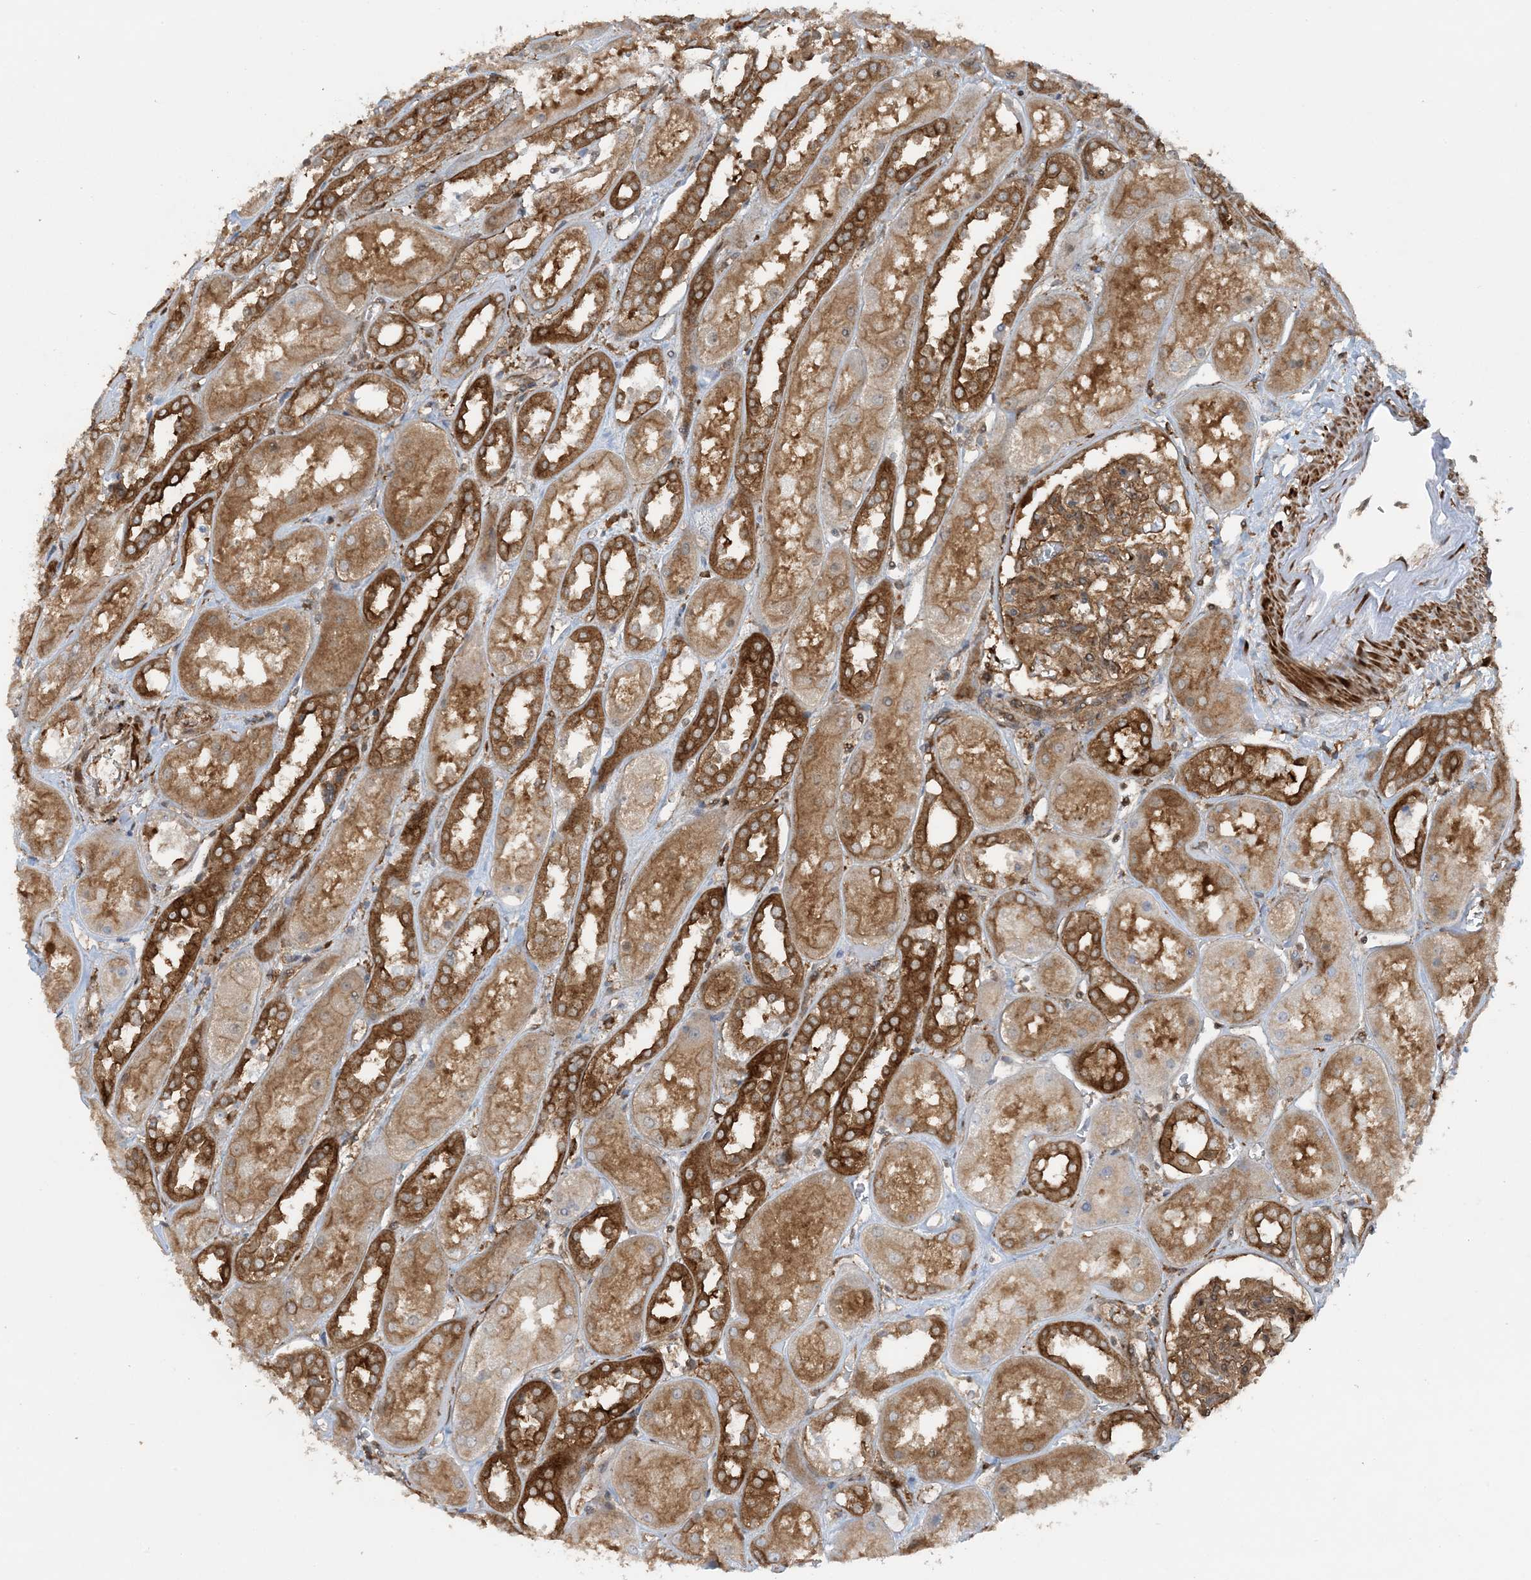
{"staining": {"intensity": "moderate", "quantity": ">75%", "location": "cytoplasmic/membranous"}, "tissue": "kidney", "cell_type": "Cells in glomeruli", "image_type": "normal", "snomed": [{"axis": "morphology", "description": "Normal tissue, NOS"}, {"axis": "topography", "description": "Kidney"}], "caption": "About >75% of cells in glomeruli in normal kidney show moderate cytoplasmic/membranous protein staining as visualized by brown immunohistochemical staining.", "gene": "STAM2", "patient": {"sex": "male", "age": 70}}